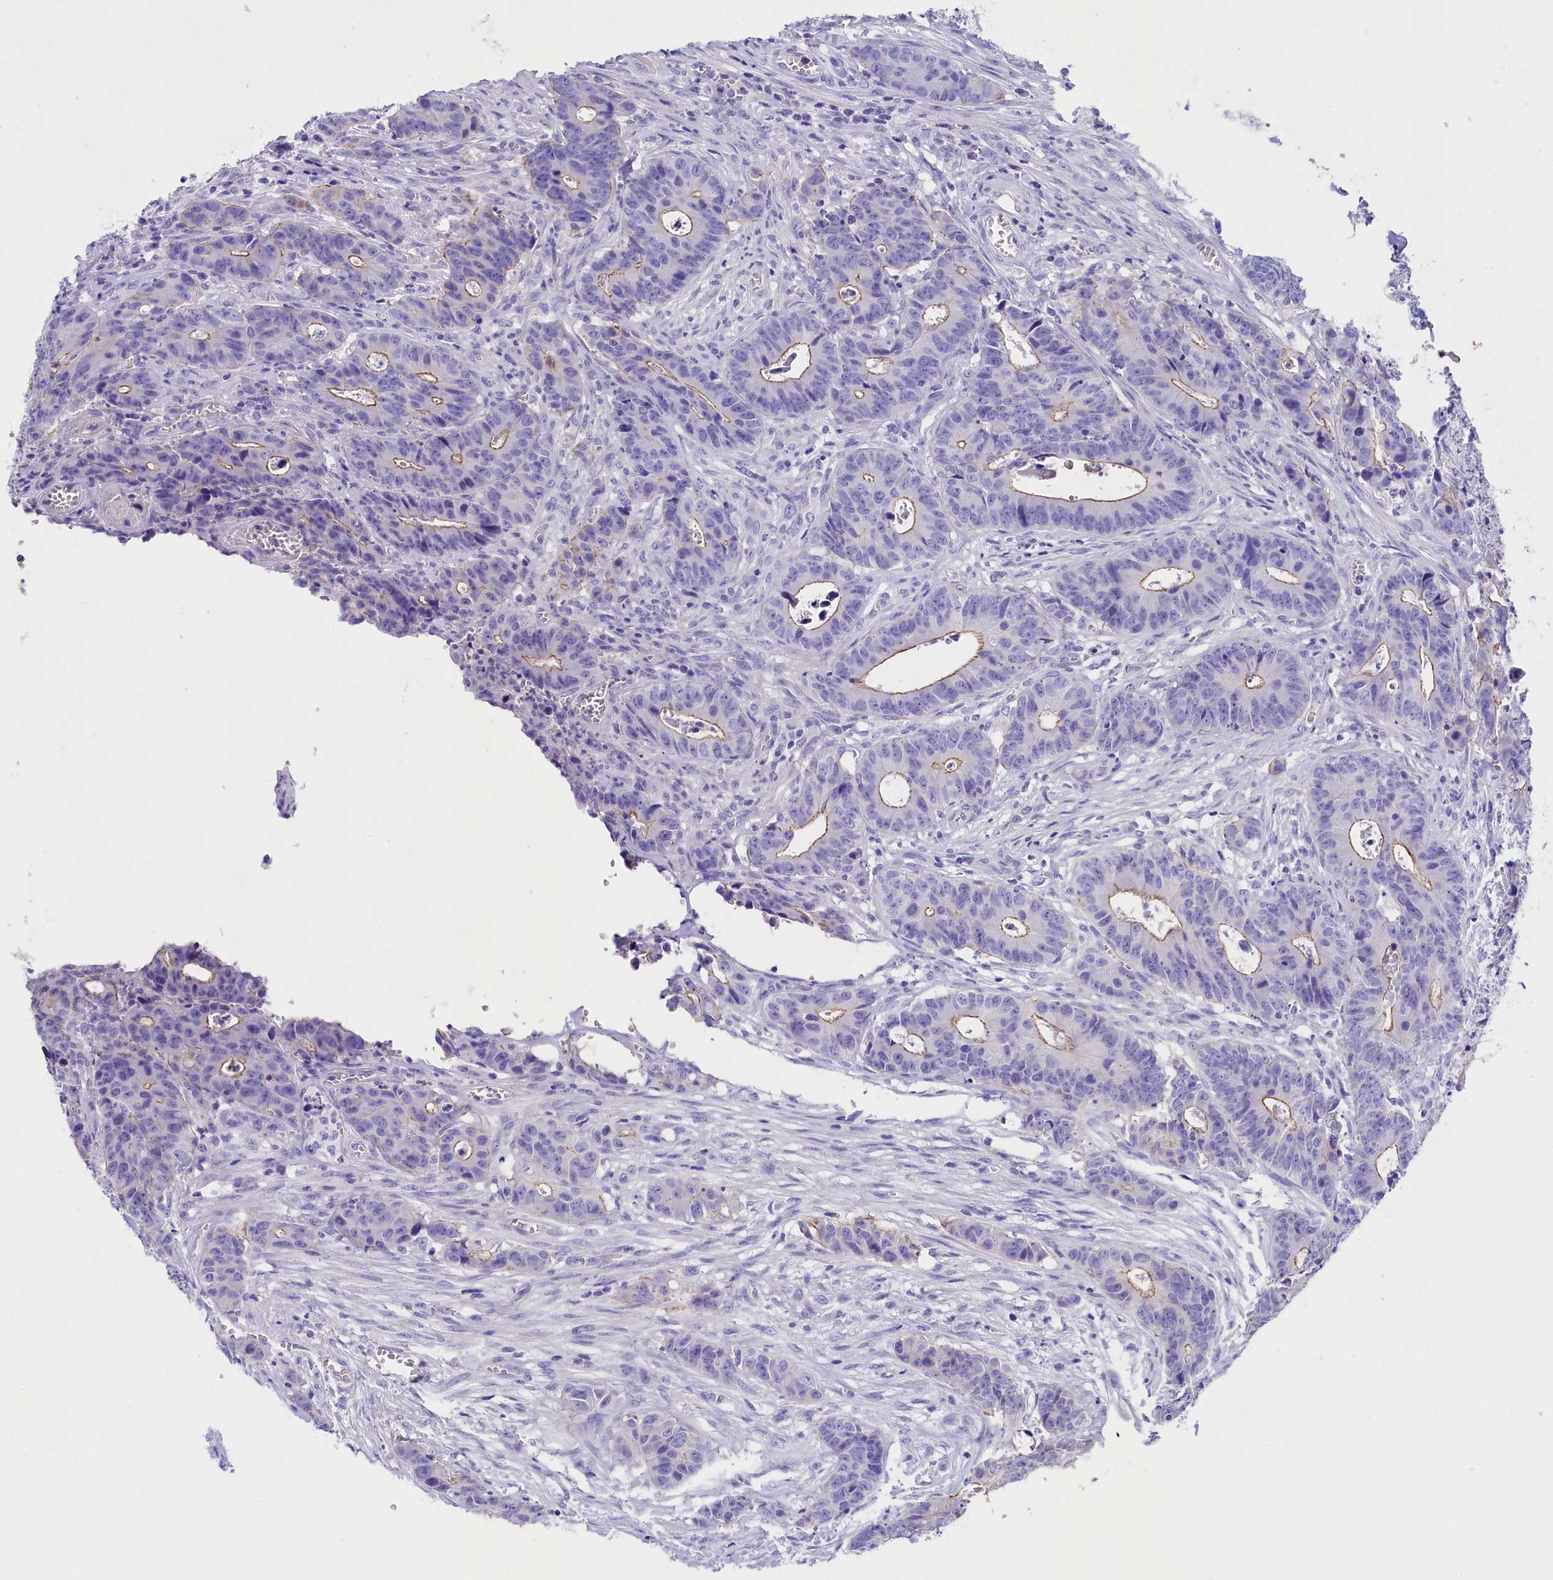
{"staining": {"intensity": "moderate", "quantity": "<25%", "location": "cytoplasmic/membranous"}, "tissue": "colorectal cancer", "cell_type": "Tumor cells", "image_type": "cancer", "snomed": [{"axis": "morphology", "description": "Adenocarcinoma, NOS"}, {"axis": "topography", "description": "Colon"}], "caption": "Colorectal adenocarcinoma tissue reveals moderate cytoplasmic/membranous positivity in about <25% of tumor cells, visualized by immunohistochemistry.", "gene": "SULT2A1", "patient": {"sex": "female", "age": 57}}